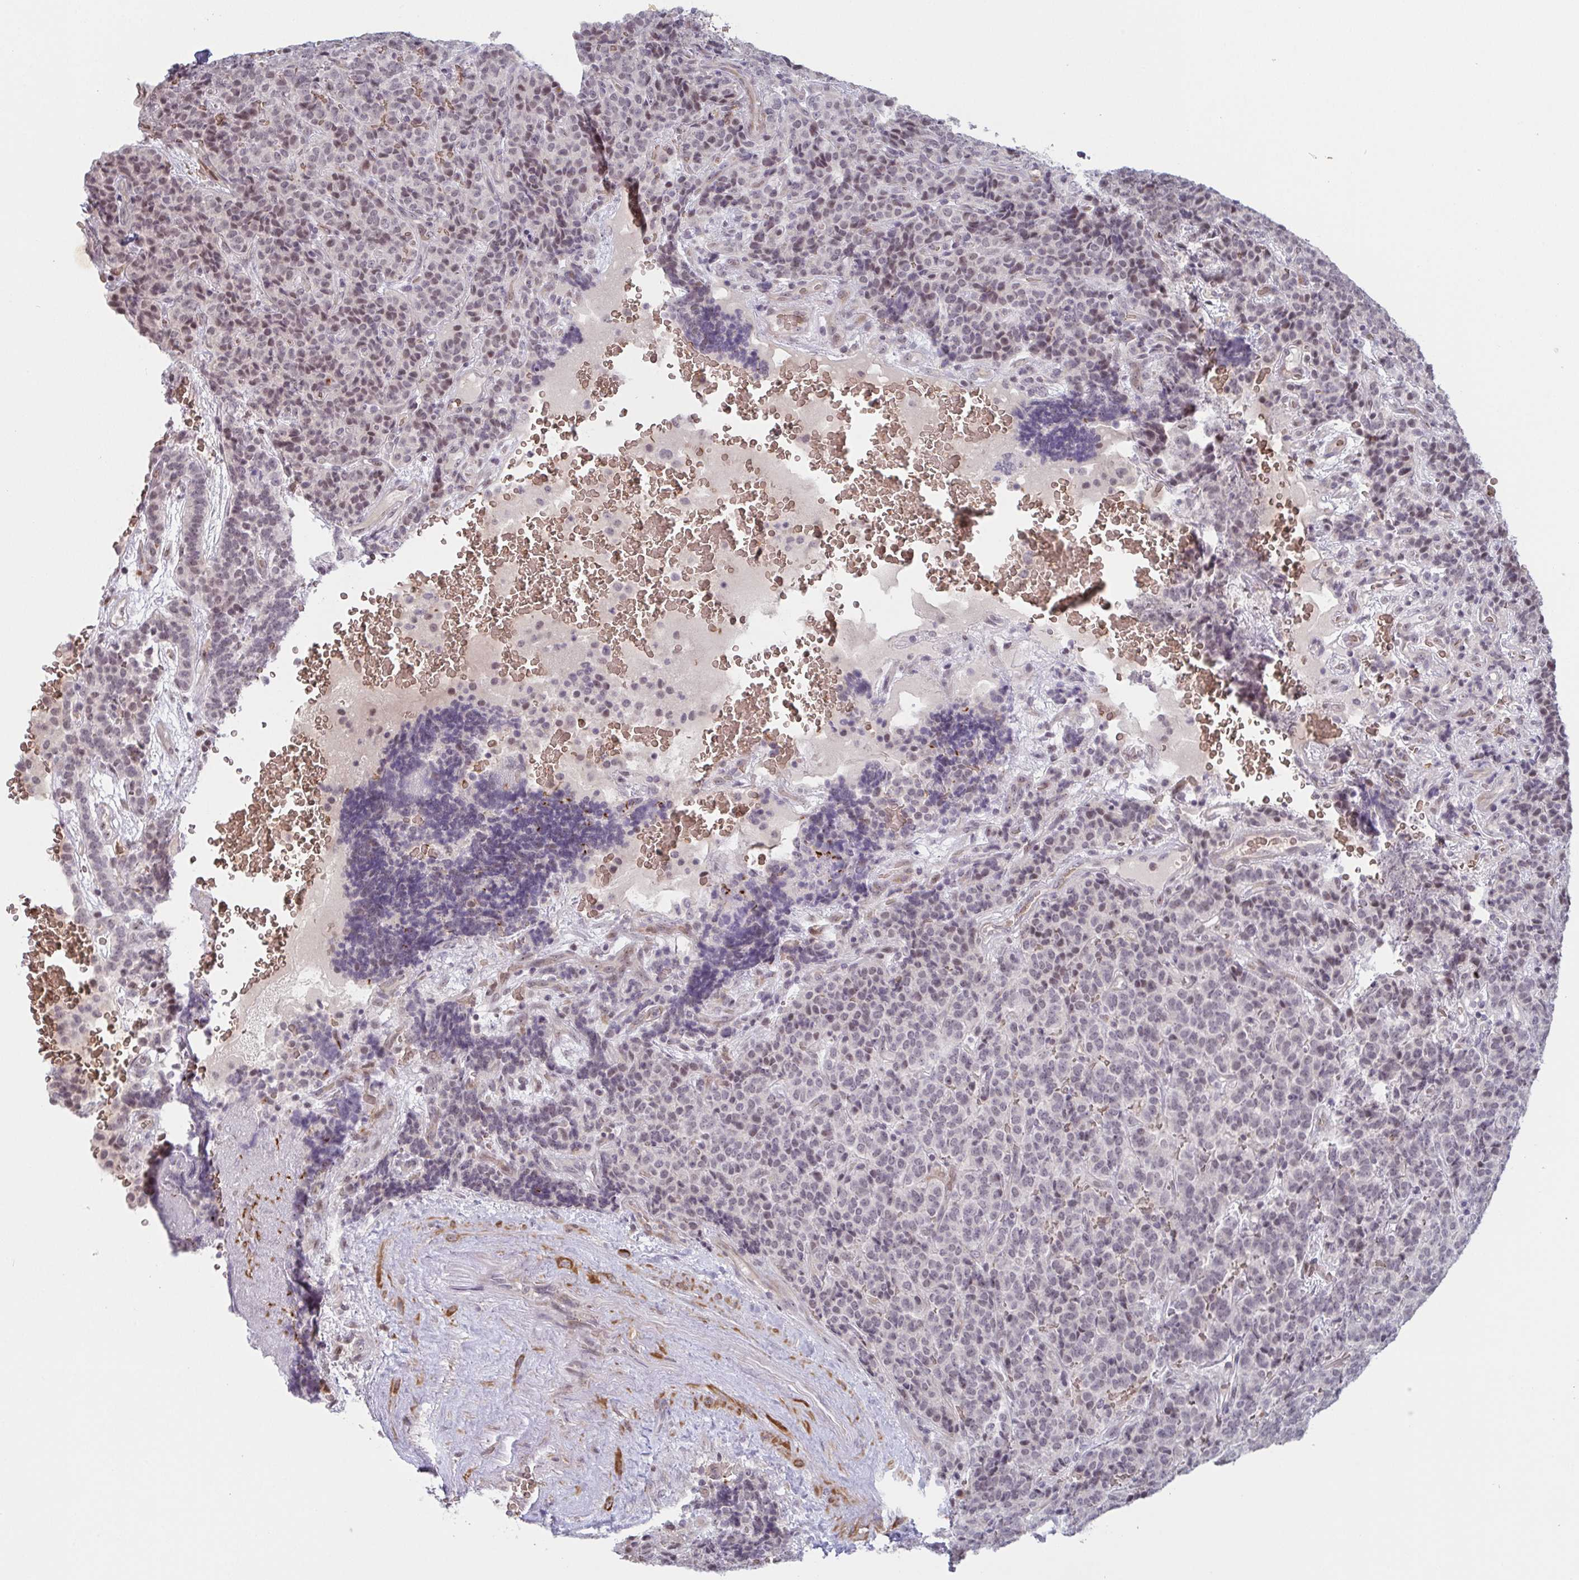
{"staining": {"intensity": "moderate", "quantity": "25%-75%", "location": "nuclear"}, "tissue": "carcinoid", "cell_type": "Tumor cells", "image_type": "cancer", "snomed": [{"axis": "morphology", "description": "Carcinoid, malignant, NOS"}, {"axis": "topography", "description": "Pancreas"}], "caption": "Protein expression analysis of human carcinoid reveals moderate nuclear expression in approximately 25%-75% of tumor cells.", "gene": "NLRP13", "patient": {"sex": "male", "age": 36}}